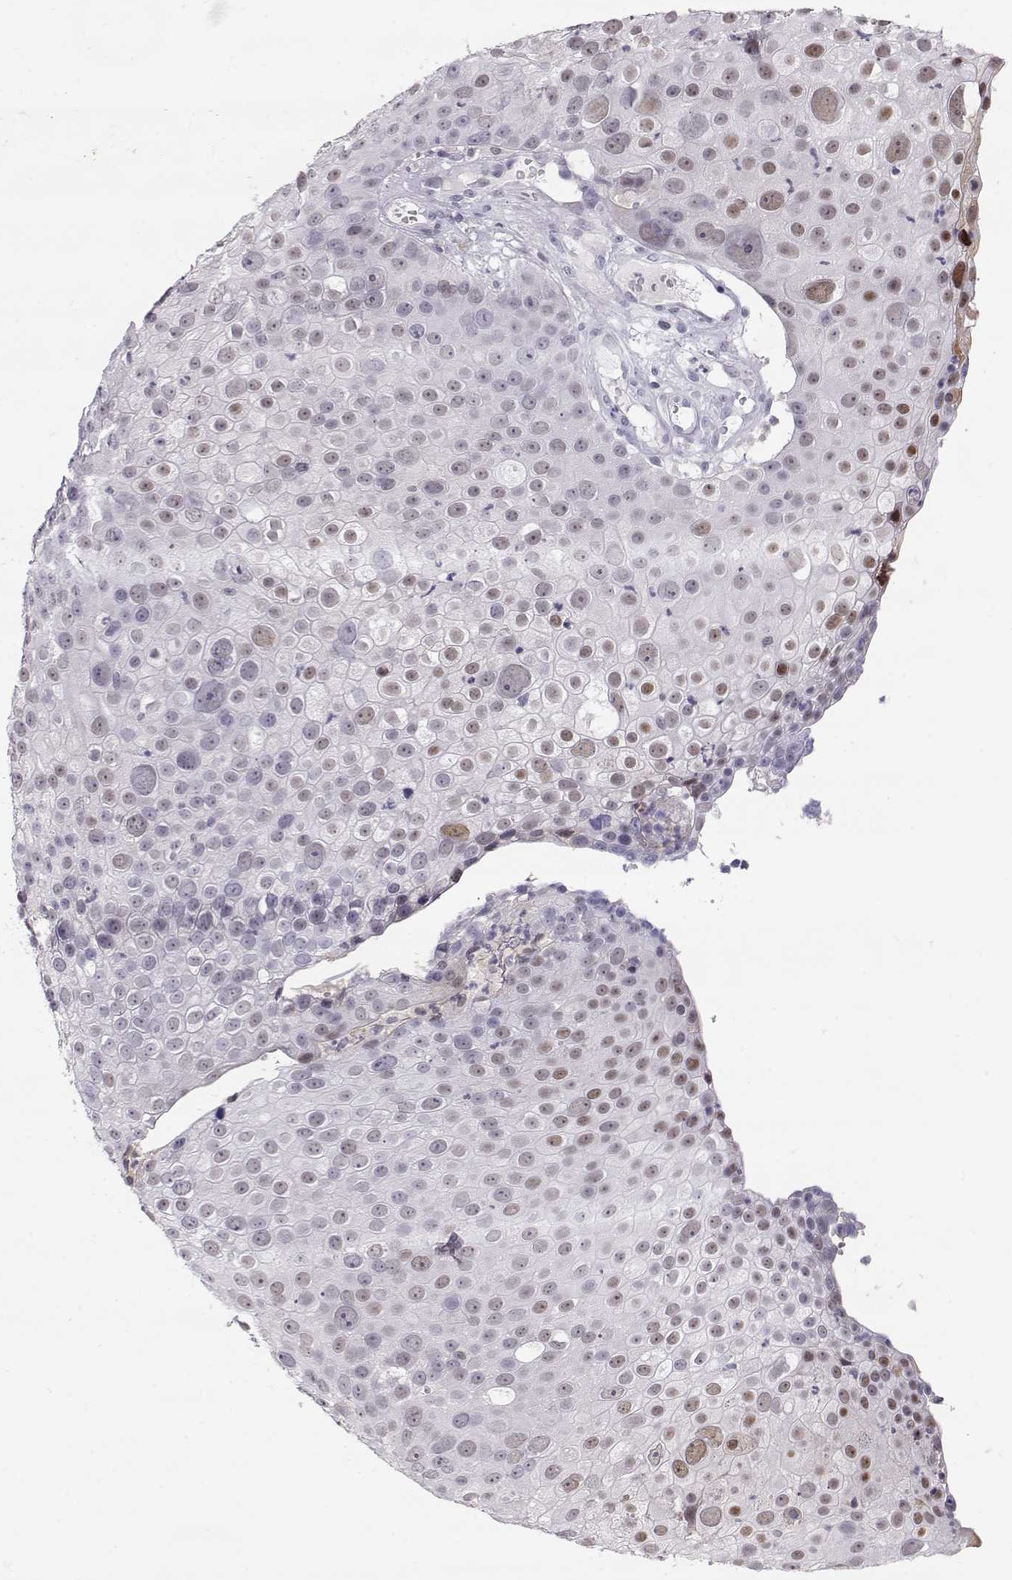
{"staining": {"intensity": "weak", "quantity": "<25%", "location": "nuclear"}, "tissue": "skin cancer", "cell_type": "Tumor cells", "image_type": "cancer", "snomed": [{"axis": "morphology", "description": "Squamous cell carcinoma, NOS"}, {"axis": "topography", "description": "Skin"}], "caption": "Skin cancer (squamous cell carcinoma) was stained to show a protein in brown. There is no significant expression in tumor cells.", "gene": "TEPP", "patient": {"sex": "male", "age": 71}}